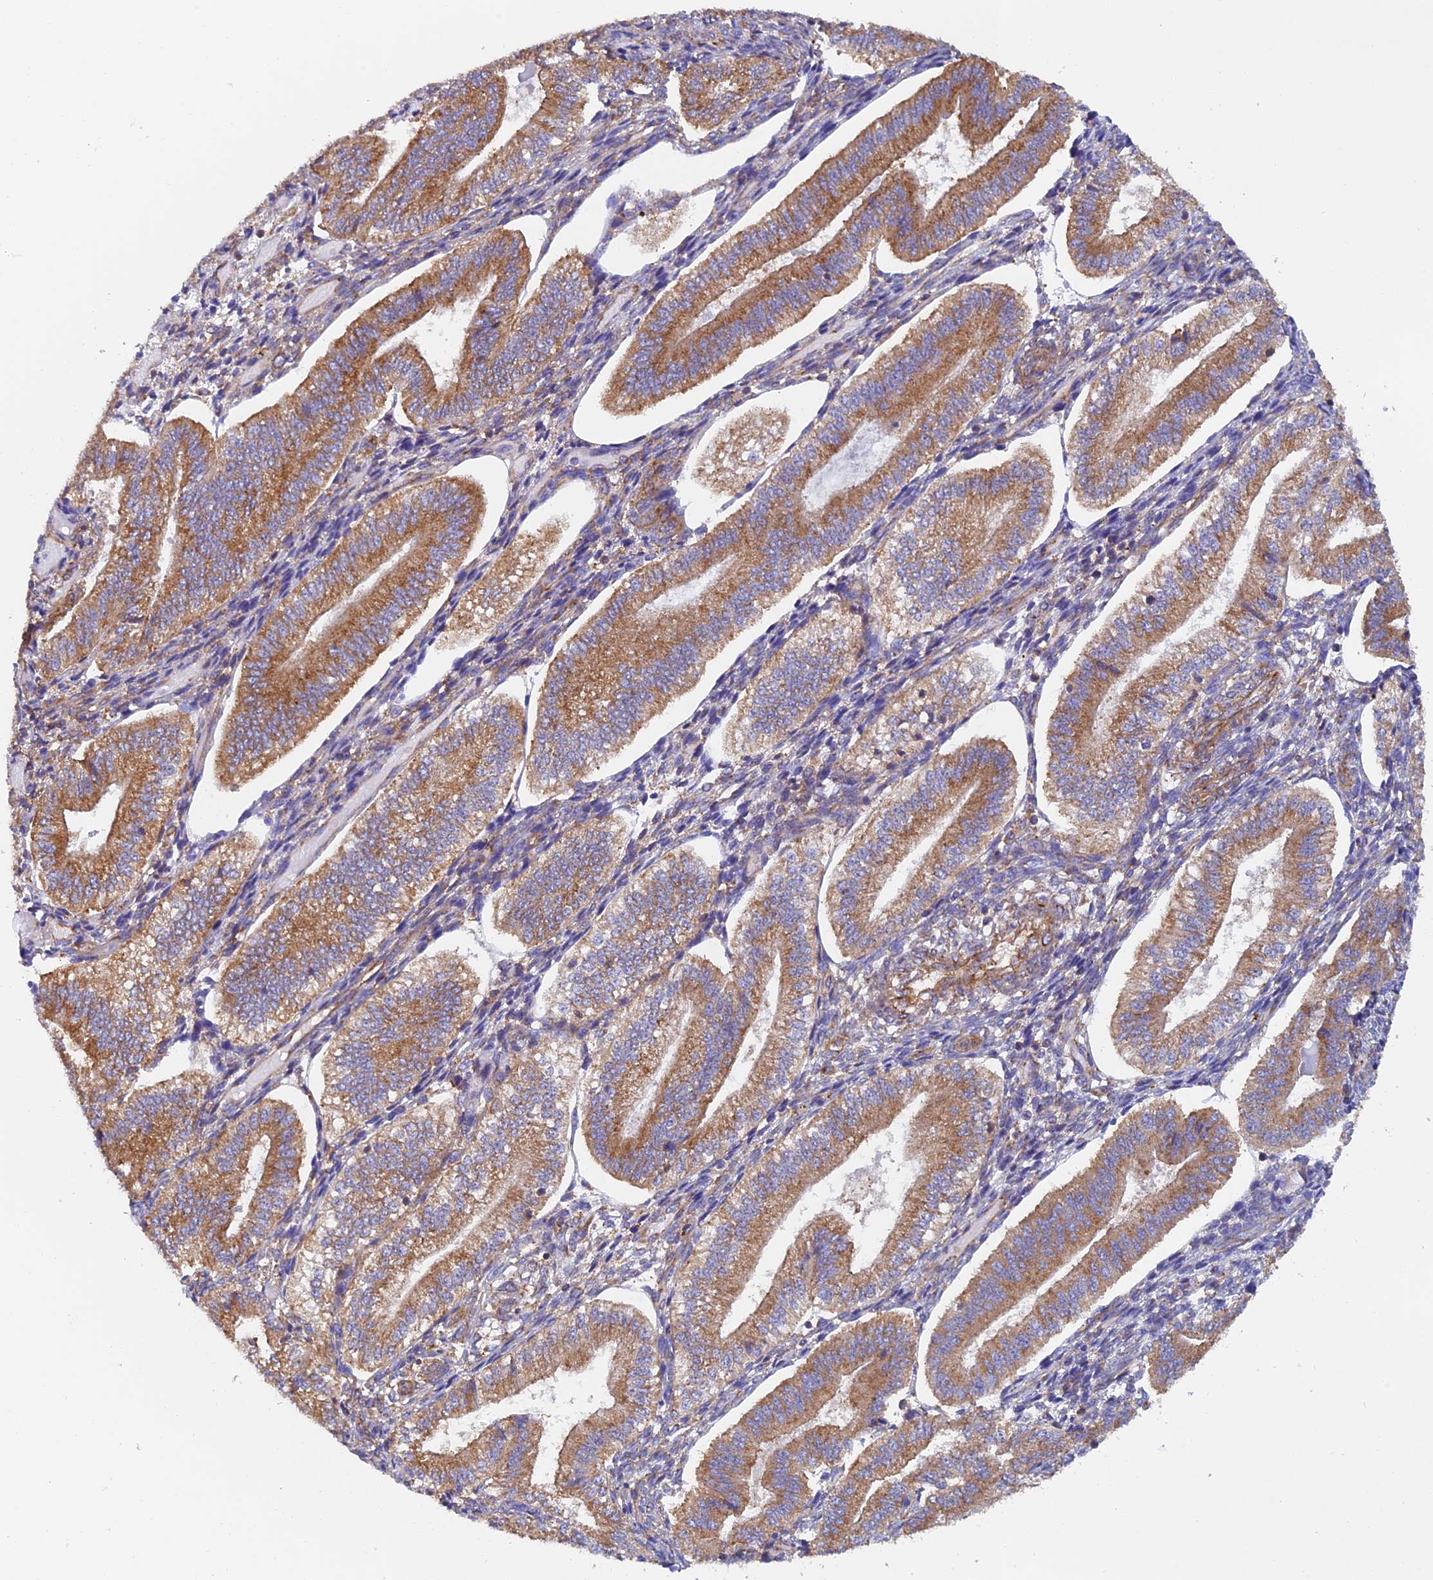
{"staining": {"intensity": "weak", "quantity": "25%-75%", "location": "cytoplasmic/membranous"}, "tissue": "endometrium", "cell_type": "Cells in endometrial stroma", "image_type": "normal", "snomed": [{"axis": "morphology", "description": "Normal tissue, NOS"}, {"axis": "topography", "description": "Endometrium"}], "caption": "This histopathology image shows unremarkable endometrium stained with immunohistochemistry (IHC) to label a protein in brown. The cytoplasmic/membranous of cells in endometrial stroma show weak positivity for the protein. Nuclei are counter-stained blue.", "gene": "DCTN2", "patient": {"sex": "female", "age": 34}}